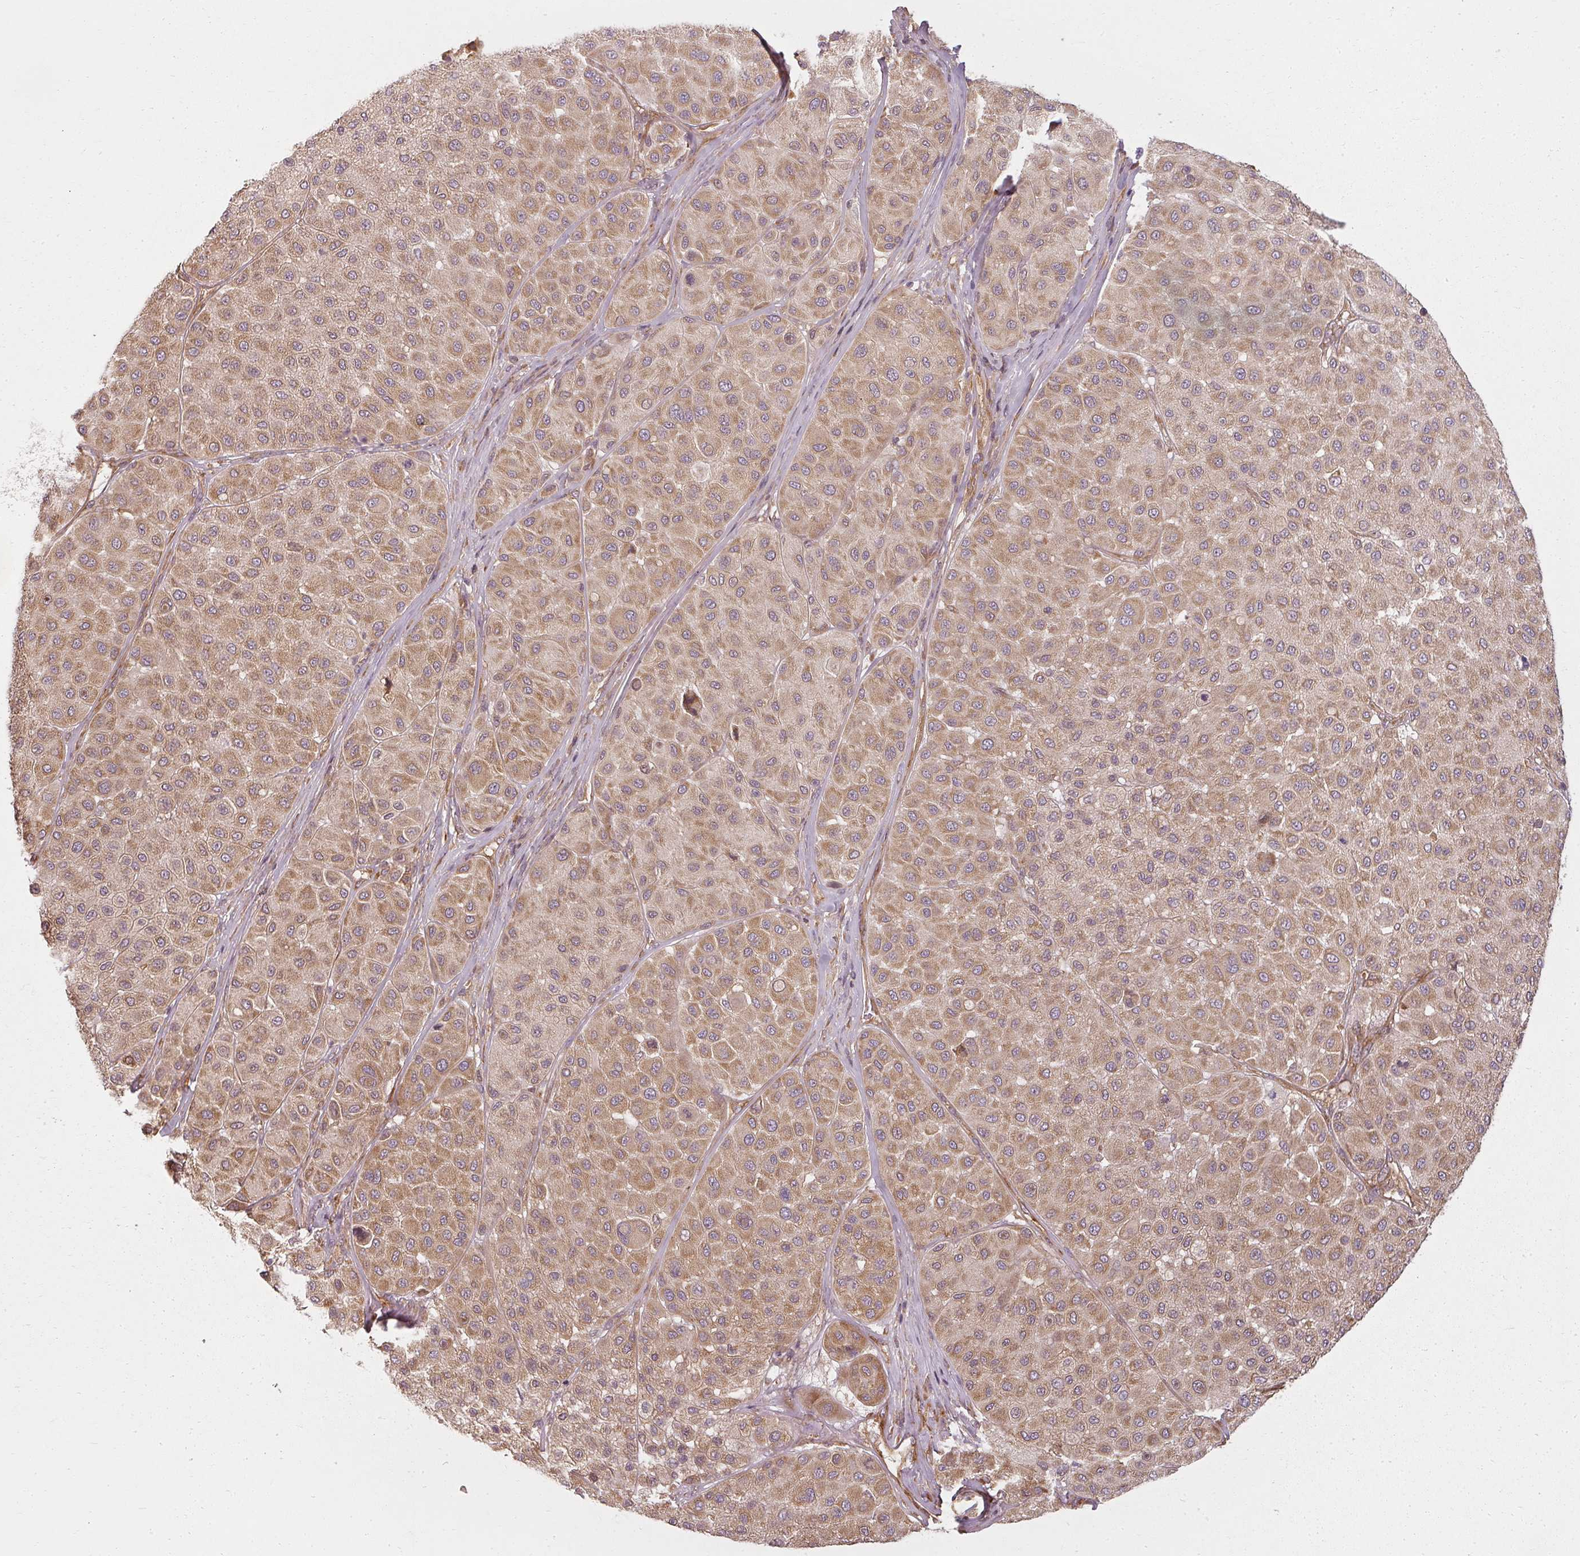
{"staining": {"intensity": "moderate", "quantity": ">75%", "location": "cytoplasmic/membranous"}, "tissue": "melanoma", "cell_type": "Tumor cells", "image_type": "cancer", "snomed": [{"axis": "morphology", "description": "Malignant melanoma, Metastatic site"}, {"axis": "topography", "description": "Smooth muscle"}], "caption": "Brown immunohistochemical staining in human malignant melanoma (metastatic site) displays moderate cytoplasmic/membranous staining in approximately >75% of tumor cells.", "gene": "RPL24", "patient": {"sex": "male", "age": 41}}